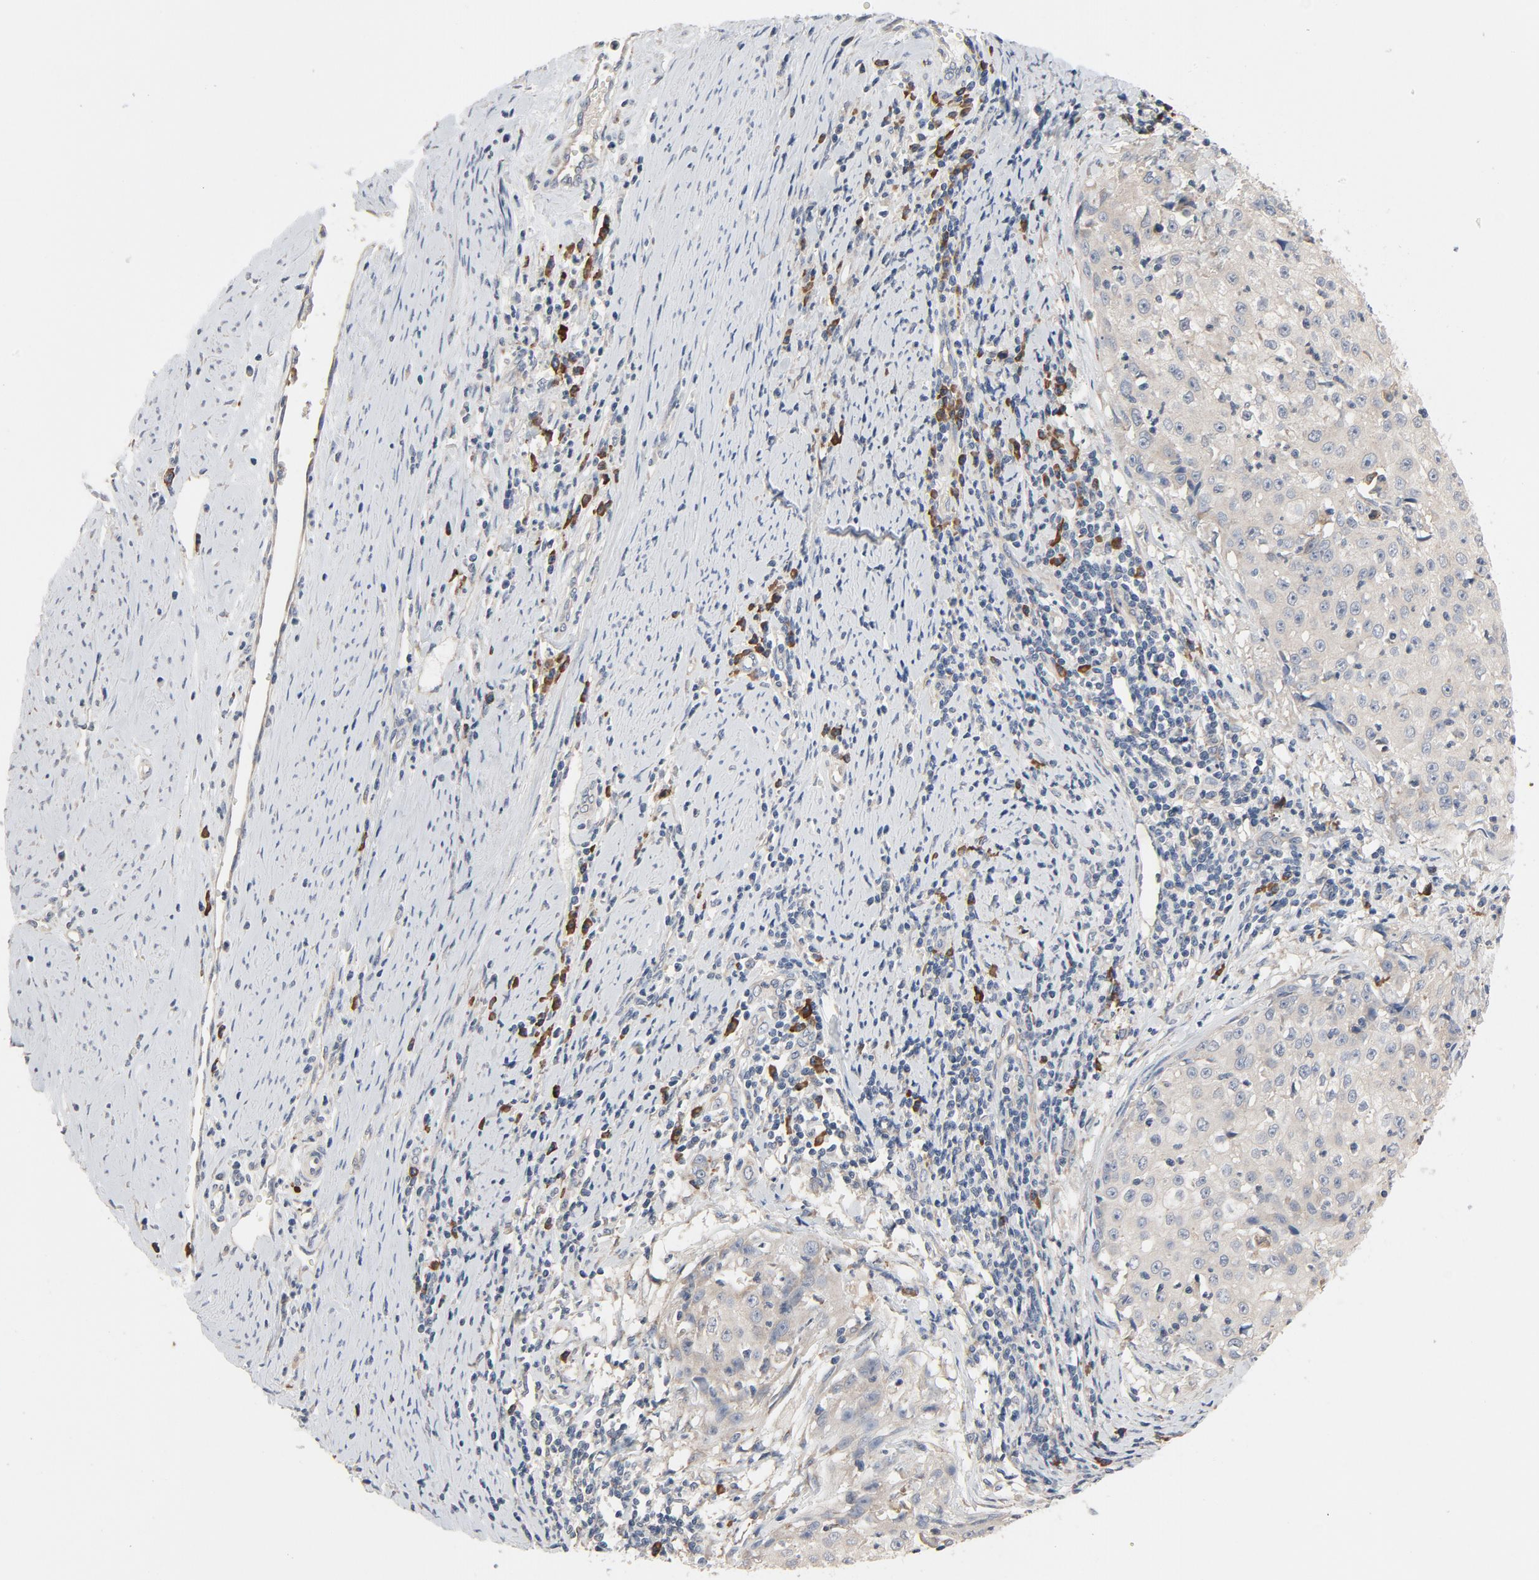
{"staining": {"intensity": "weak", "quantity": "<25%", "location": "cytoplasmic/membranous"}, "tissue": "cervical cancer", "cell_type": "Tumor cells", "image_type": "cancer", "snomed": [{"axis": "morphology", "description": "Squamous cell carcinoma, NOS"}, {"axis": "topography", "description": "Cervix"}], "caption": "Immunohistochemical staining of human cervical squamous cell carcinoma reveals no significant expression in tumor cells.", "gene": "TLR4", "patient": {"sex": "female", "age": 27}}